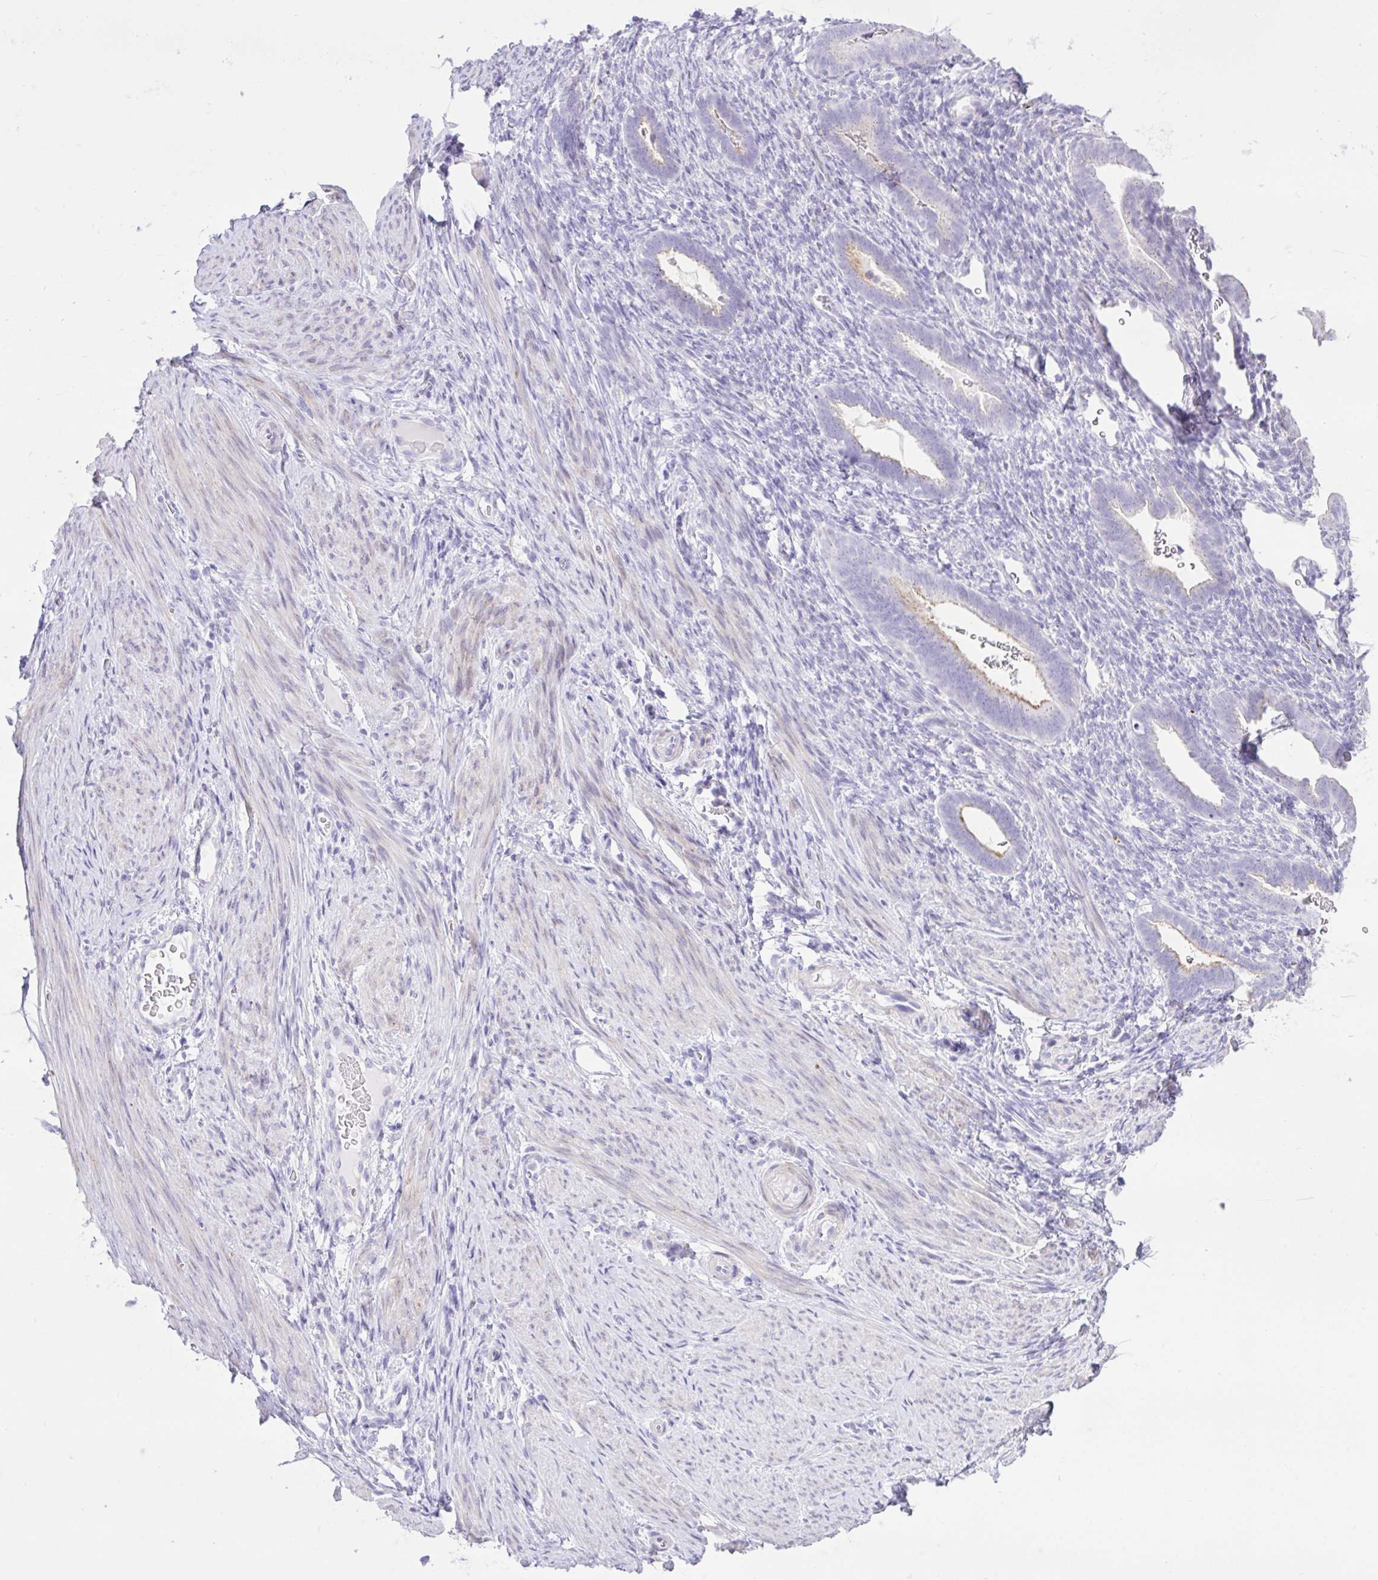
{"staining": {"intensity": "negative", "quantity": "none", "location": "none"}, "tissue": "endometrium", "cell_type": "Cells in endometrial stroma", "image_type": "normal", "snomed": [{"axis": "morphology", "description": "Normal tissue, NOS"}, {"axis": "topography", "description": "Endometrium"}], "caption": "A high-resolution image shows immunohistochemistry (IHC) staining of unremarkable endometrium, which exhibits no significant positivity in cells in endometrial stroma. (Immunohistochemistry (ihc), brightfield microscopy, high magnification).", "gene": "REEP1", "patient": {"sex": "female", "age": 34}}